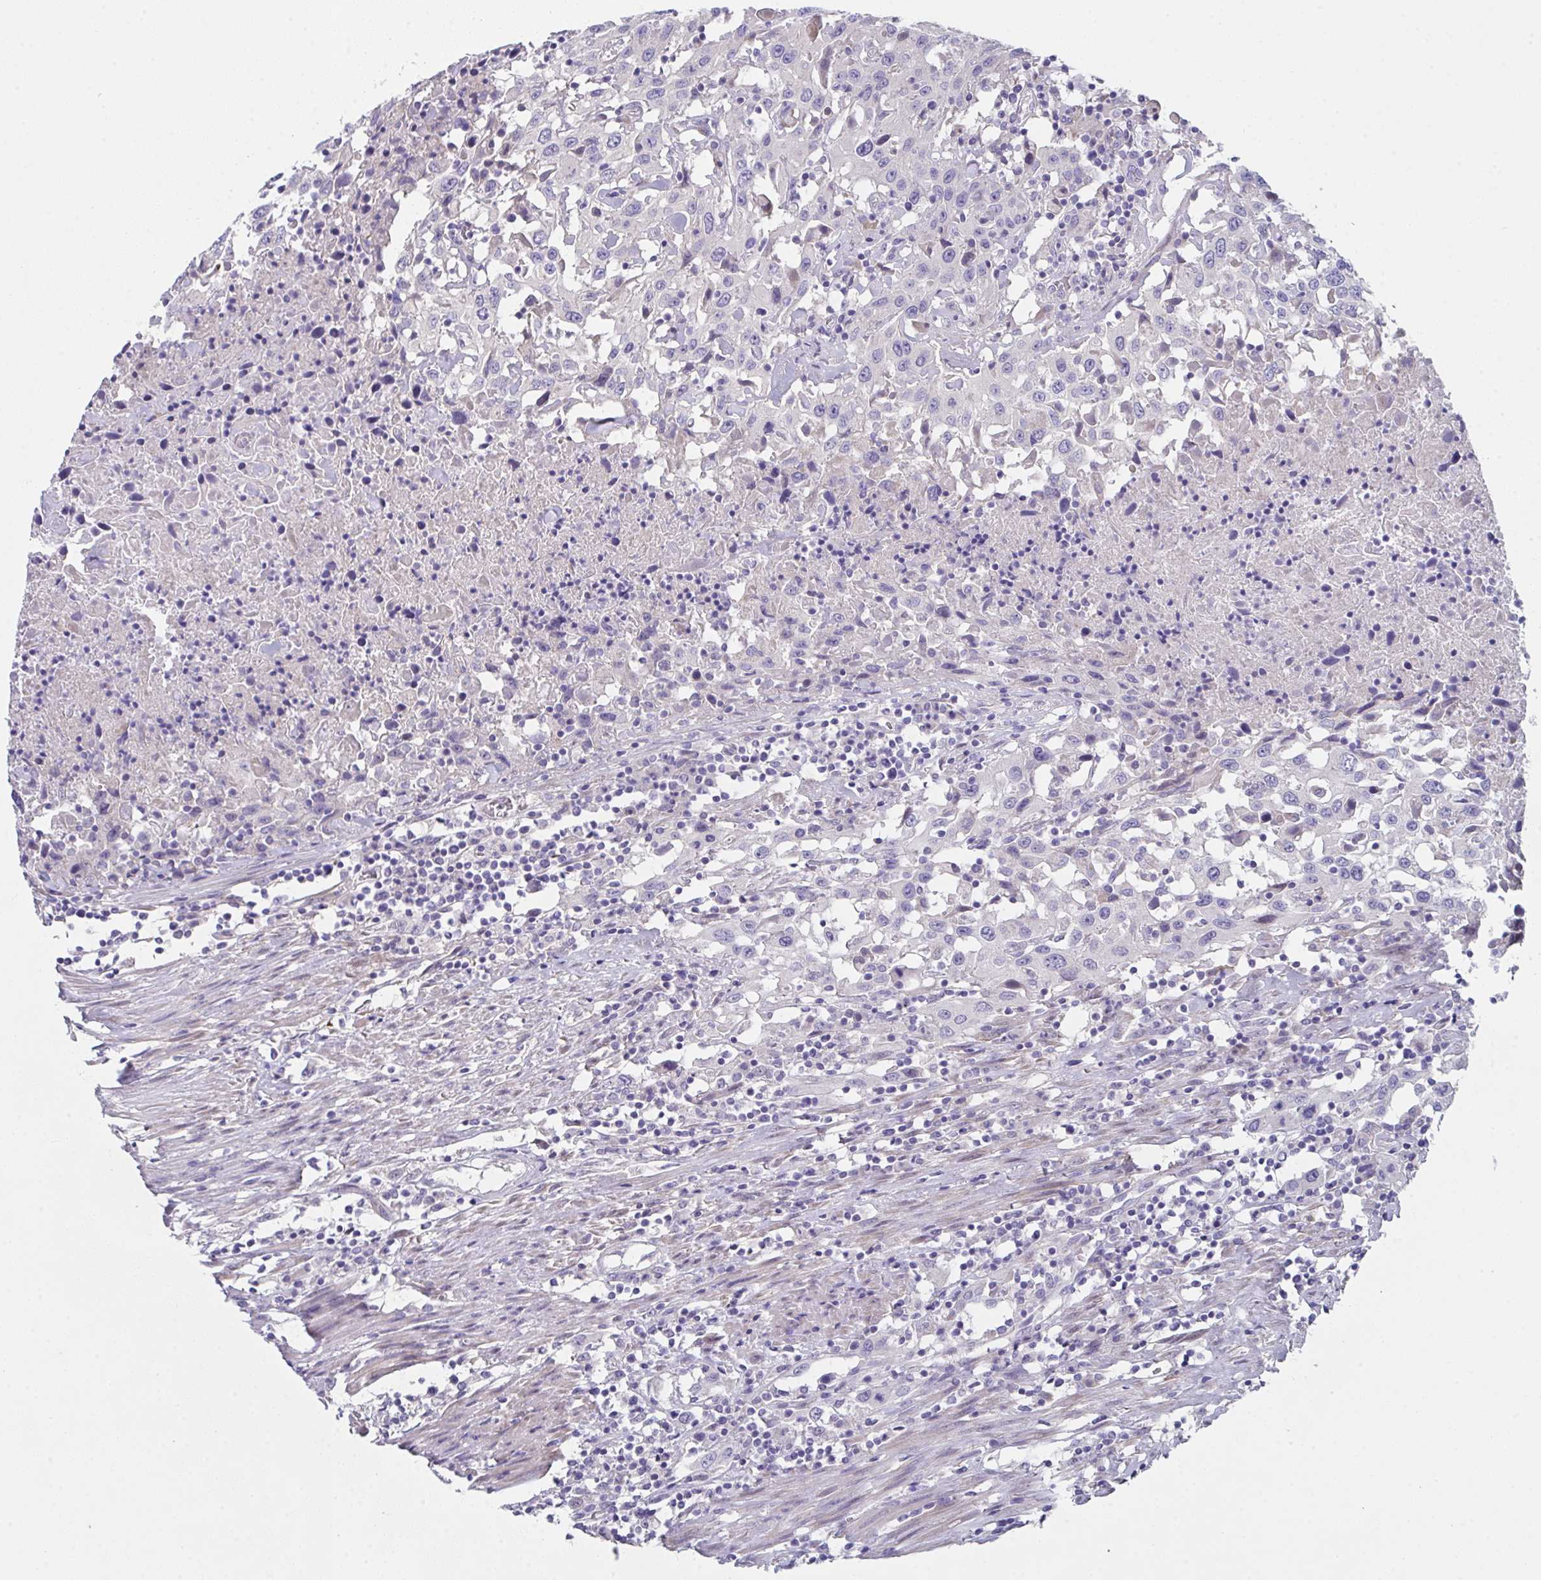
{"staining": {"intensity": "negative", "quantity": "none", "location": "none"}, "tissue": "urothelial cancer", "cell_type": "Tumor cells", "image_type": "cancer", "snomed": [{"axis": "morphology", "description": "Urothelial carcinoma, High grade"}, {"axis": "topography", "description": "Urinary bladder"}], "caption": "An immunohistochemistry histopathology image of urothelial carcinoma (high-grade) is shown. There is no staining in tumor cells of urothelial carcinoma (high-grade).", "gene": "FBXO47", "patient": {"sex": "male", "age": 61}}